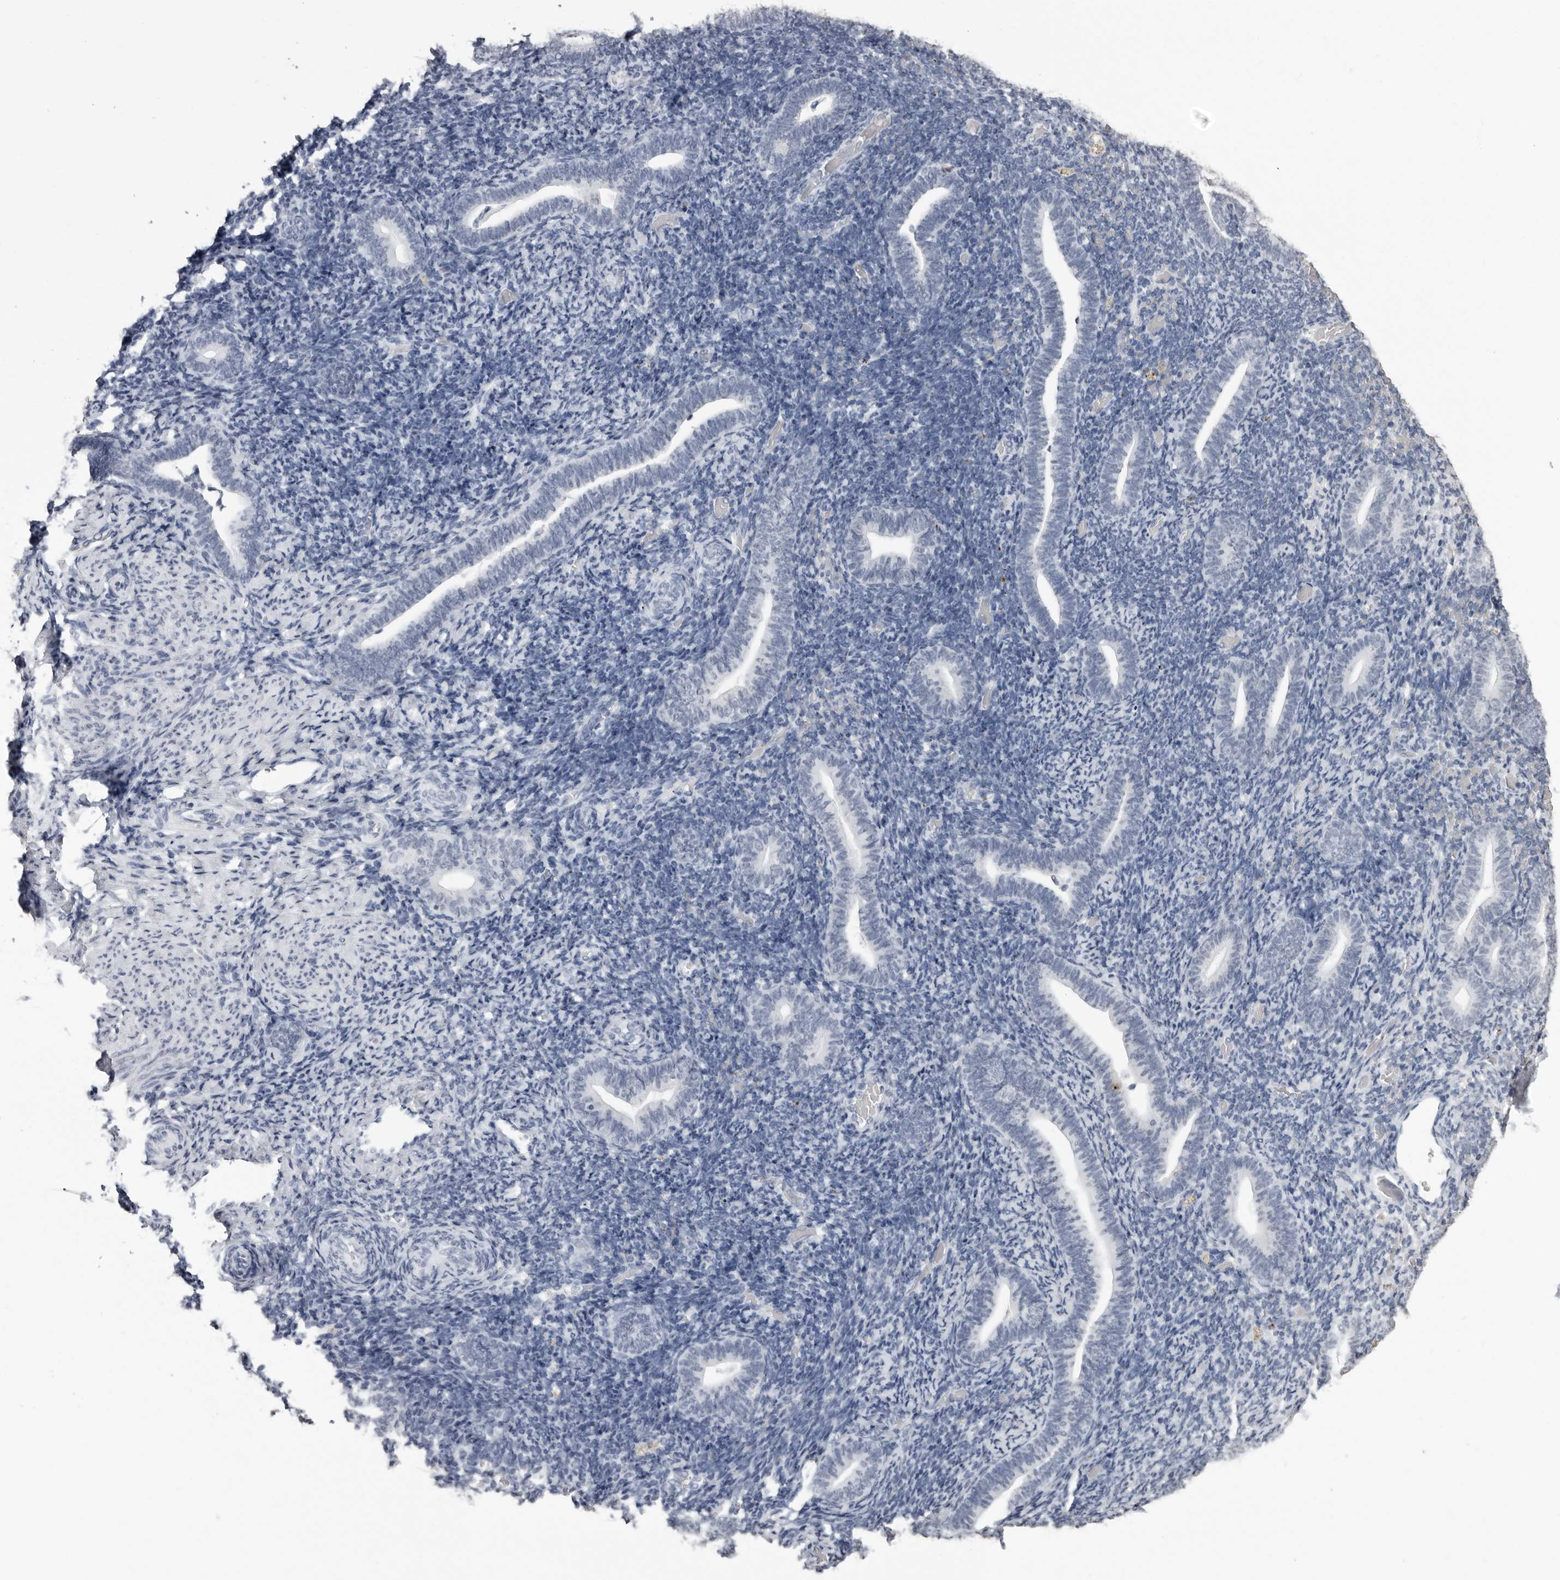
{"staining": {"intensity": "negative", "quantity": "none", "location": "none"}, "tissue": "endometrium", "cell_type": "Cells in endometrial stroma", "image_type": "normal", "snomed": [{"axis": "morphology", "description": "Normal tissue, NOS"}, {"axis": "topography", "description": "Endometrium"}], "caption": "An IHC histopathology image of unremarkable endometrium is shown. There is no staining in cells in endometrial stroma of endometrium.", "gene": "HEPACAM", "patient": {"sex": "female", "age": 51}}